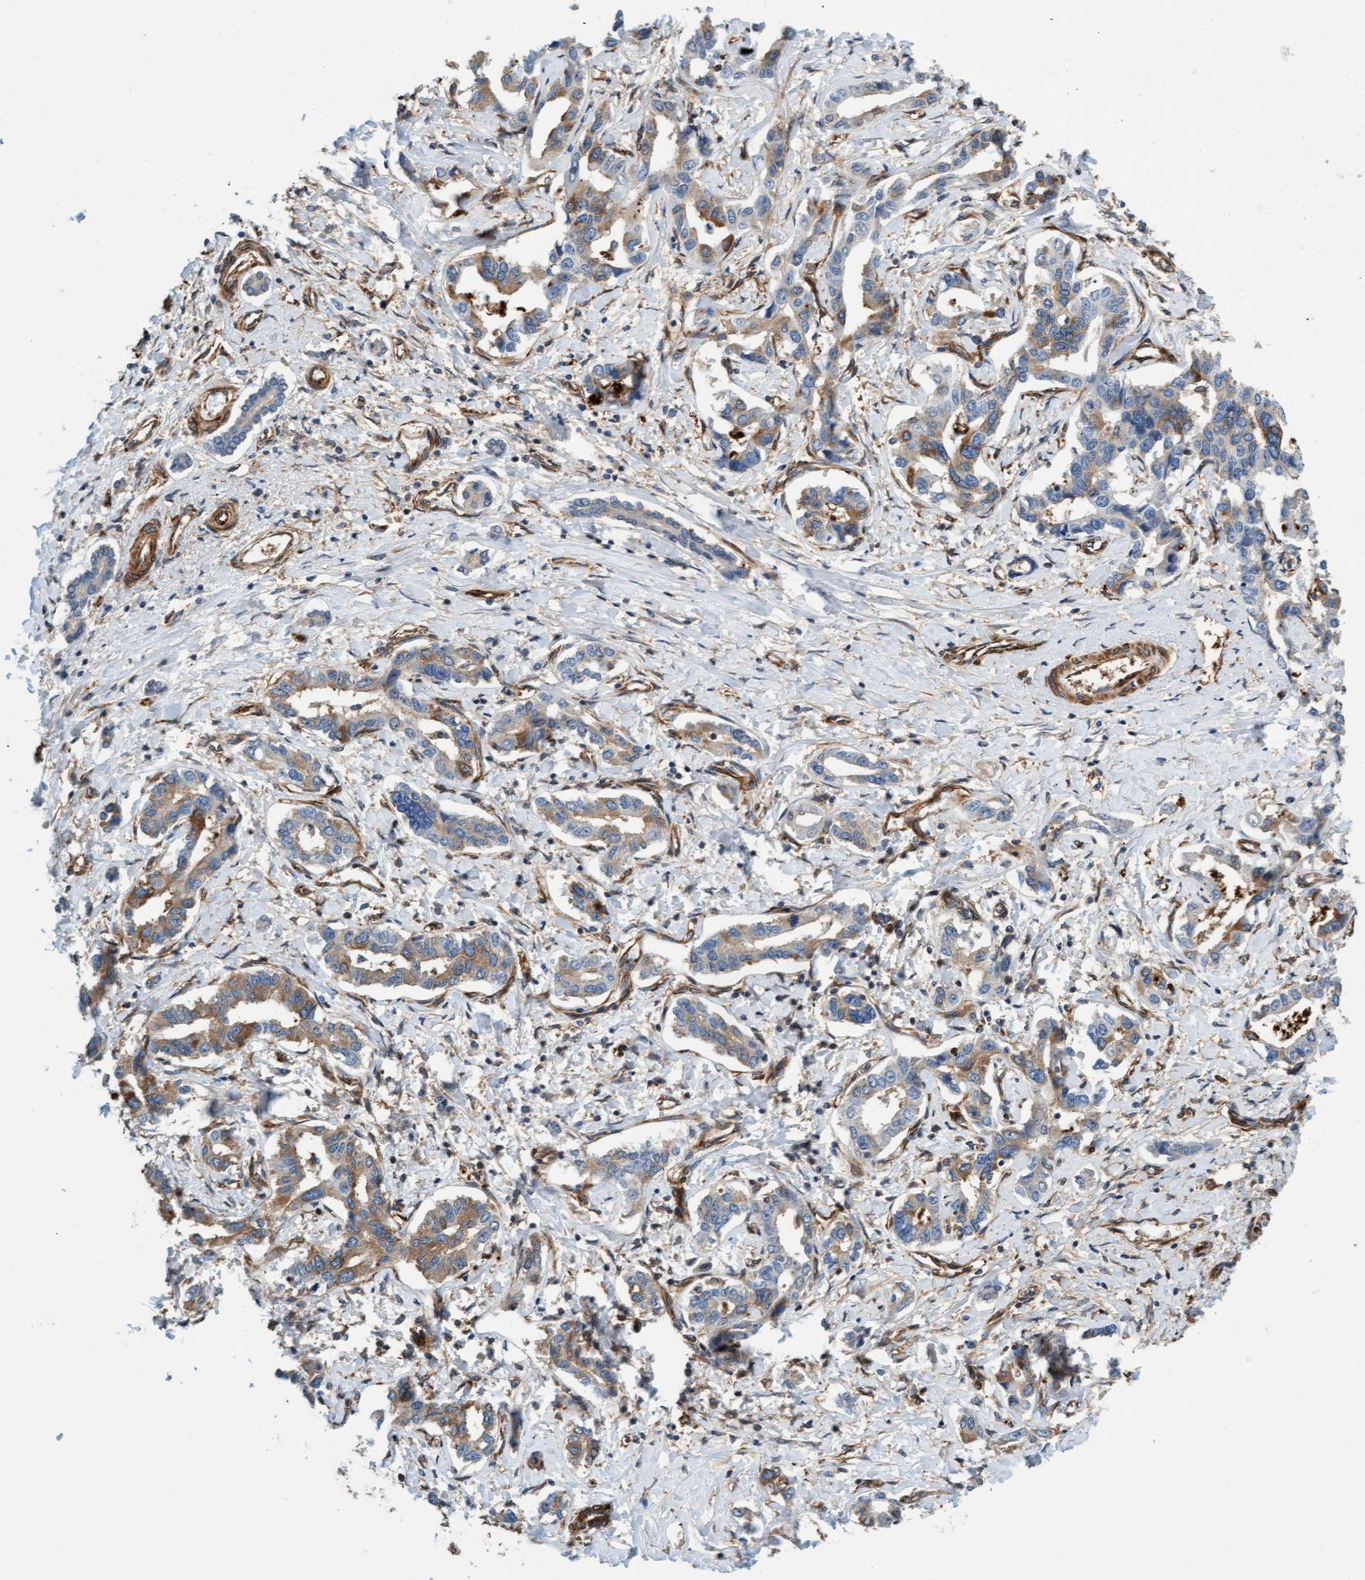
{"staining": {"intensity": "weak", "quantity": ">75%", "location": "cytoplasmic/membranous"}, "tissue": "liver cancer", "cell_type": "Tumor cells", "image_type": "cancer", "snomed": [{"axis": "morphology", "description": "Cholangiocarcinoma"}, {"axis": "topography", "description": "Liver"}], "caption": "High-magnification brightfield microscopy of liver cholangiocarcinoma stained with DAB (3,3'-diaminobenzidine) (brown) and counterstained with hematoxylin (blue). tumor cells exhibit weak cytoplasmic/membranous expression is appreciated in about>75% of cells.", "gene": "FMNL3", "patient": {"sex": "male", "age": 59}}